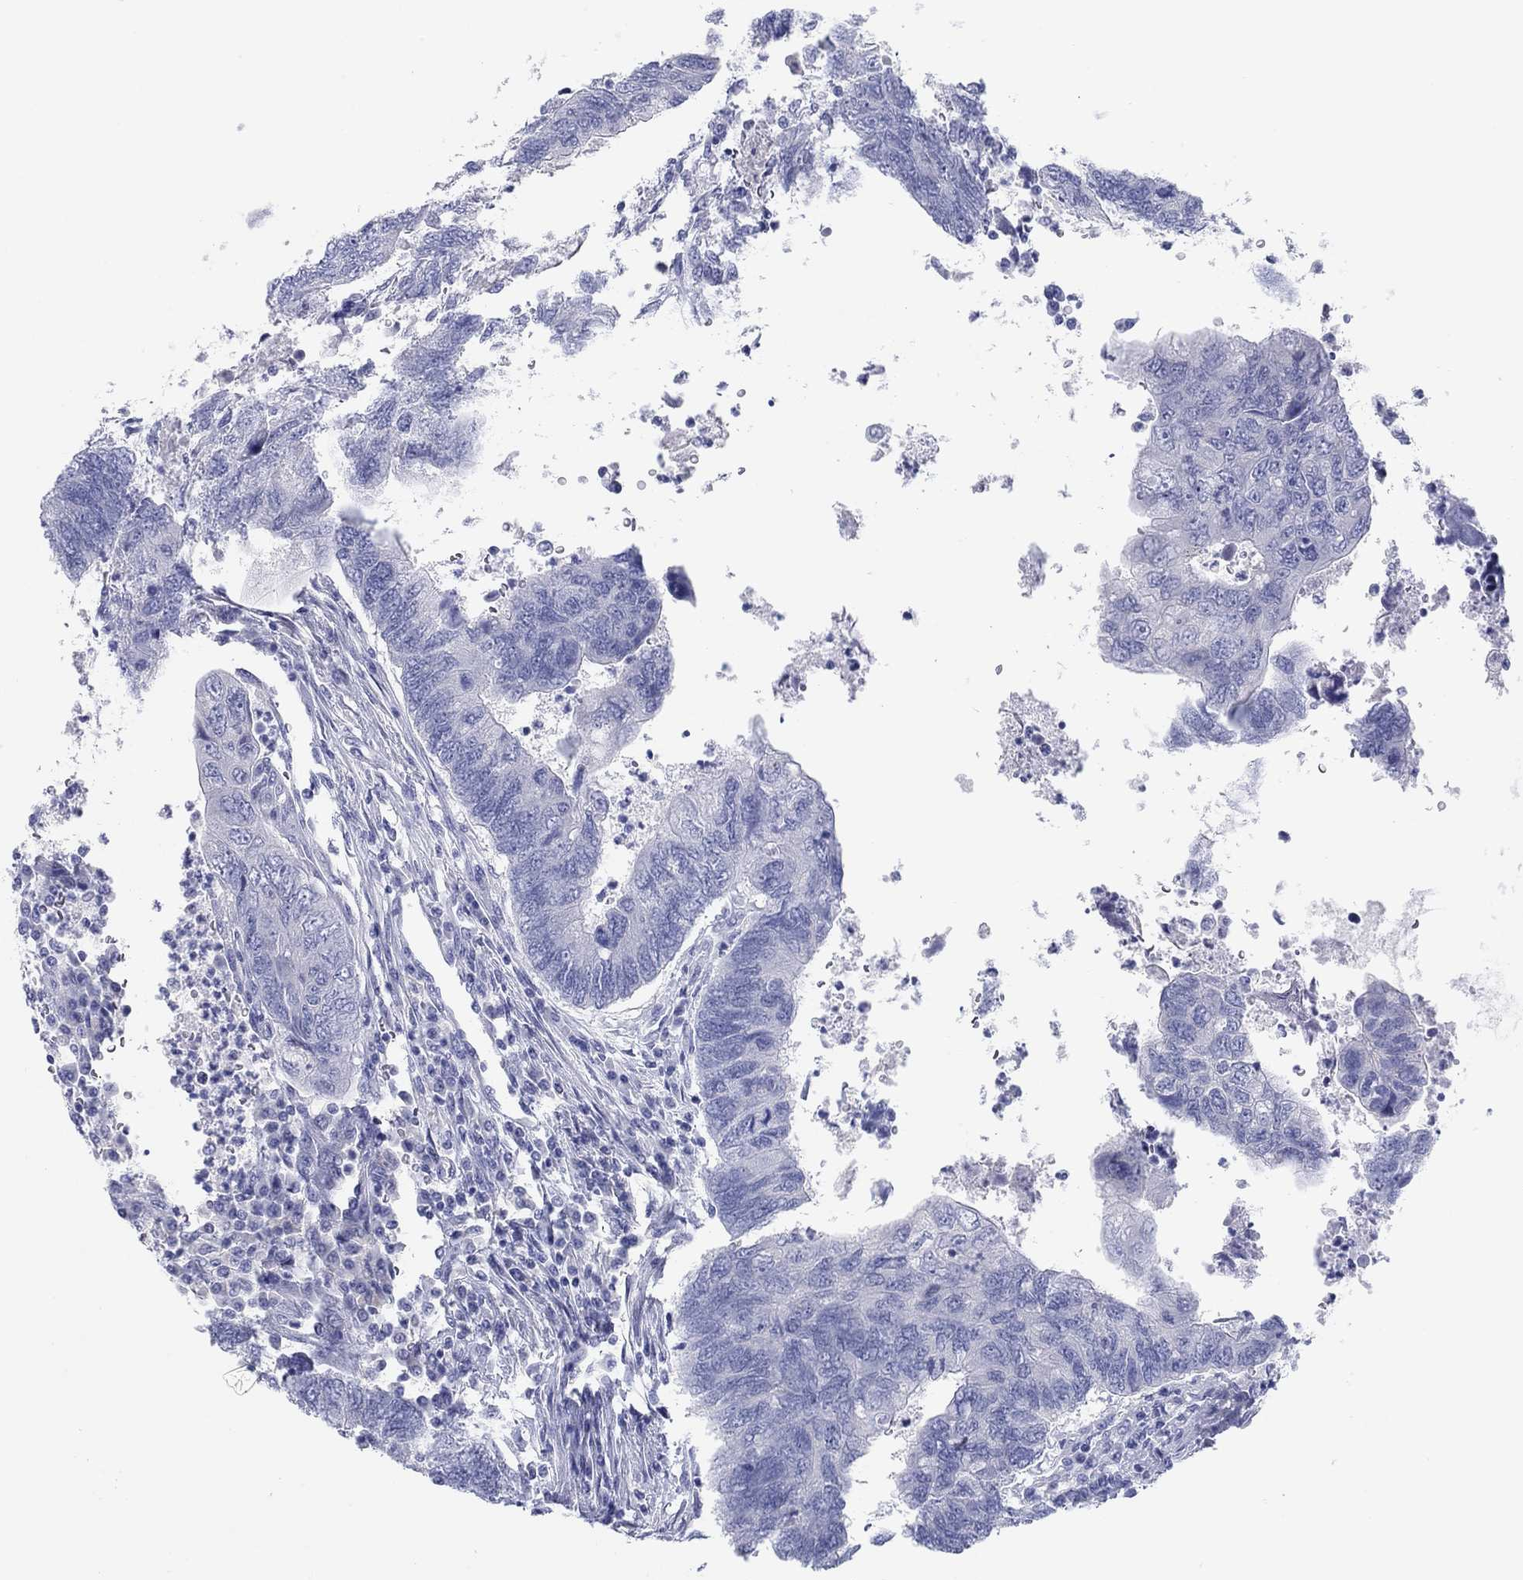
{"staining": {"intensity": "negative", "quantity": "none", "location": "none"}, "tissue": "colorectal cancer", "cell_type": "Tumor cells", "image_type": "cancer", "snomed": [{"axis": "morphology", "description": "Adenocarcinoma, NOS"}, {"axis": "topography", "description": "Colon"}], "caption": "A photomicrograph of colorectal cancer (adenocarcinoma) stained for a protein displays no brown staining in tumor cells.", "gene": "ERICH3", "patient": {"sex": "female", "age": 67}}